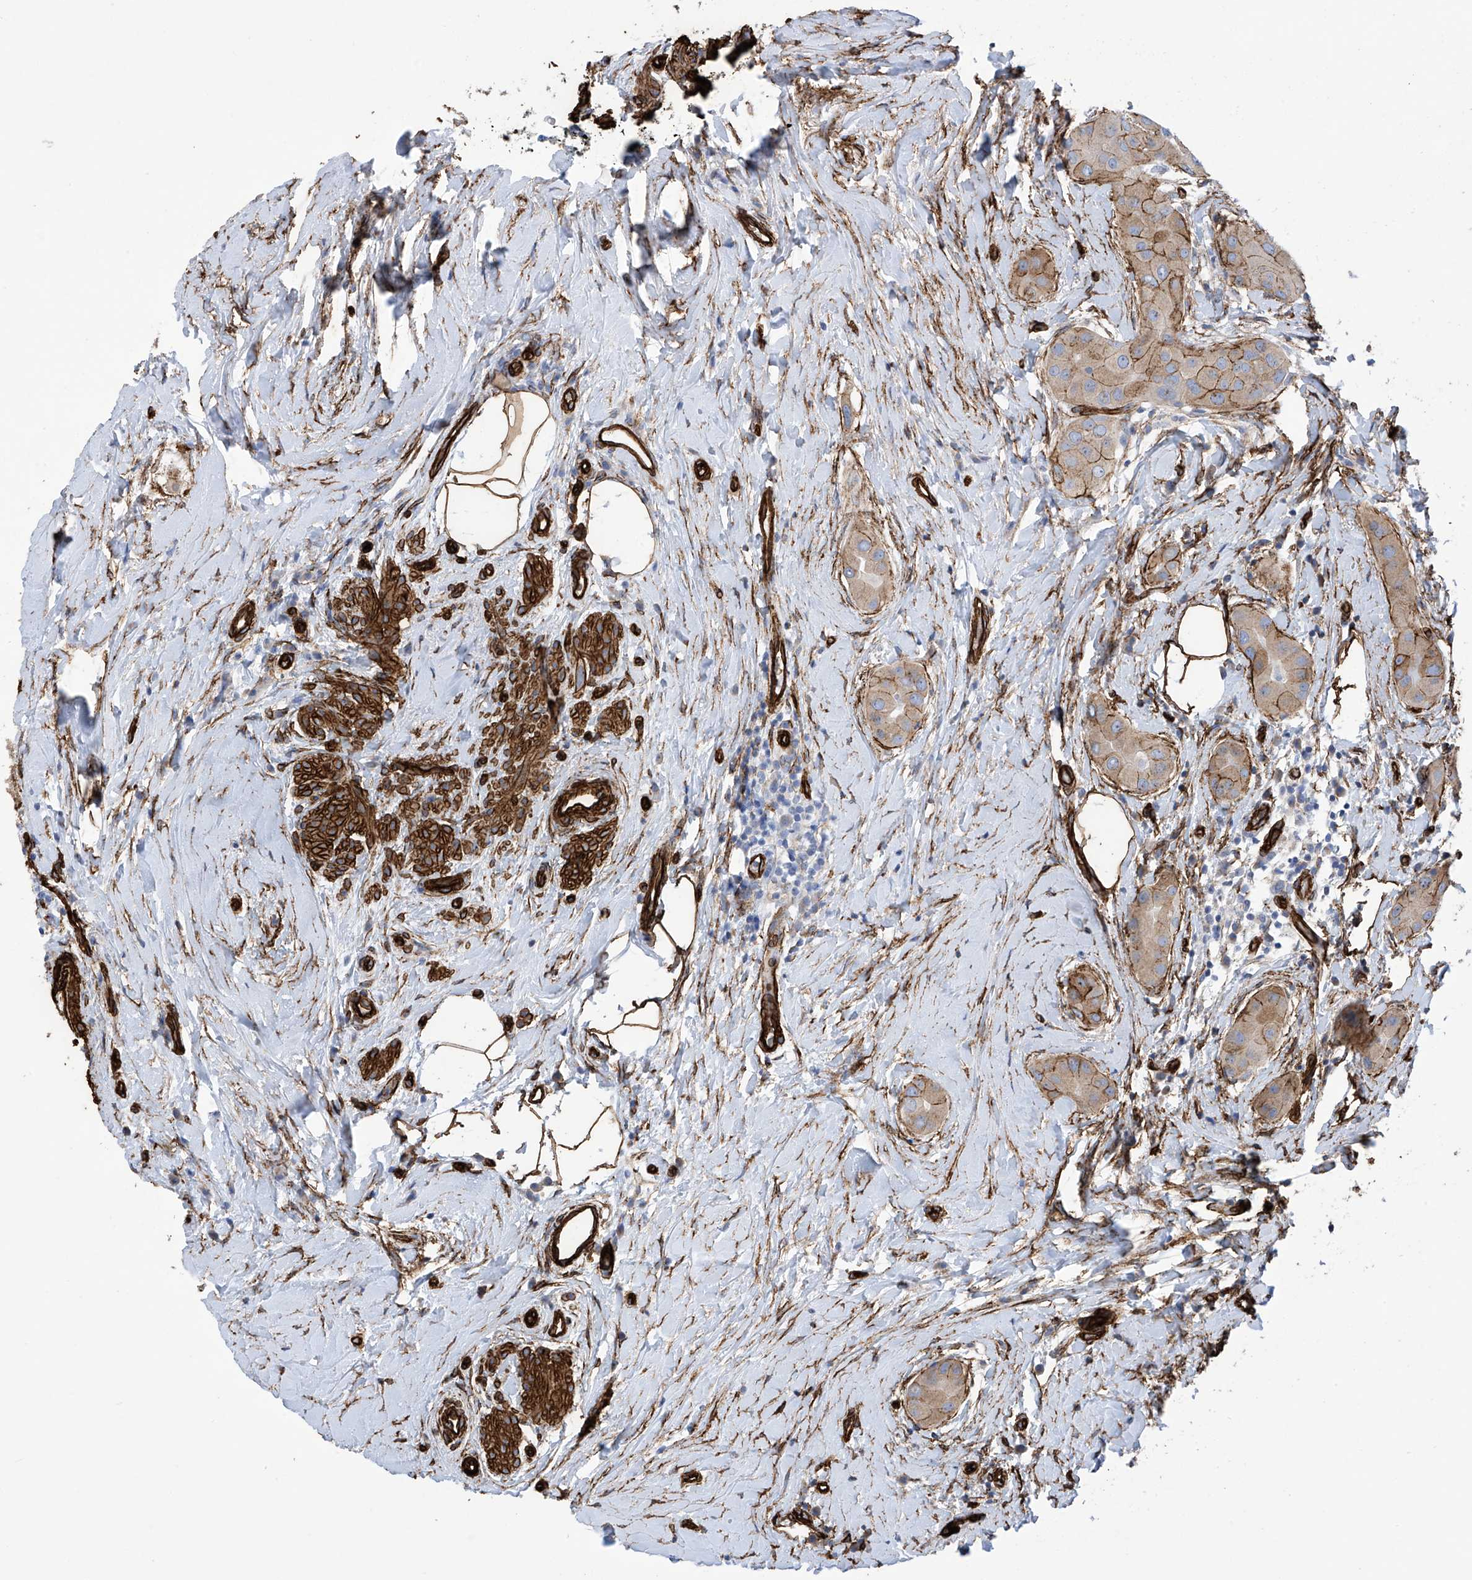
{"staining": {"intensity": "moderate", "quantity": ">75%", "location": "cytoplasmic/membranous"}, "tissue": "thyroid cancer", "cell_type": "Tumor cells", "image_type": "cancer", "snomed": [{"axis": "morphology", "description": "Papillary adenocarcinoma, NOS"}, {"axis": "topography", "description": "Thyroid gland"}], "caption": "The photomicrograph demonstrates staining of papillary adenocarcinoma (thyroid), revealing moderate cytoplasmic/membranous protein expression (brown color) within tumor cells.", "gene": "UBTD1", "patient": {"sex": "male", "age": 33}}